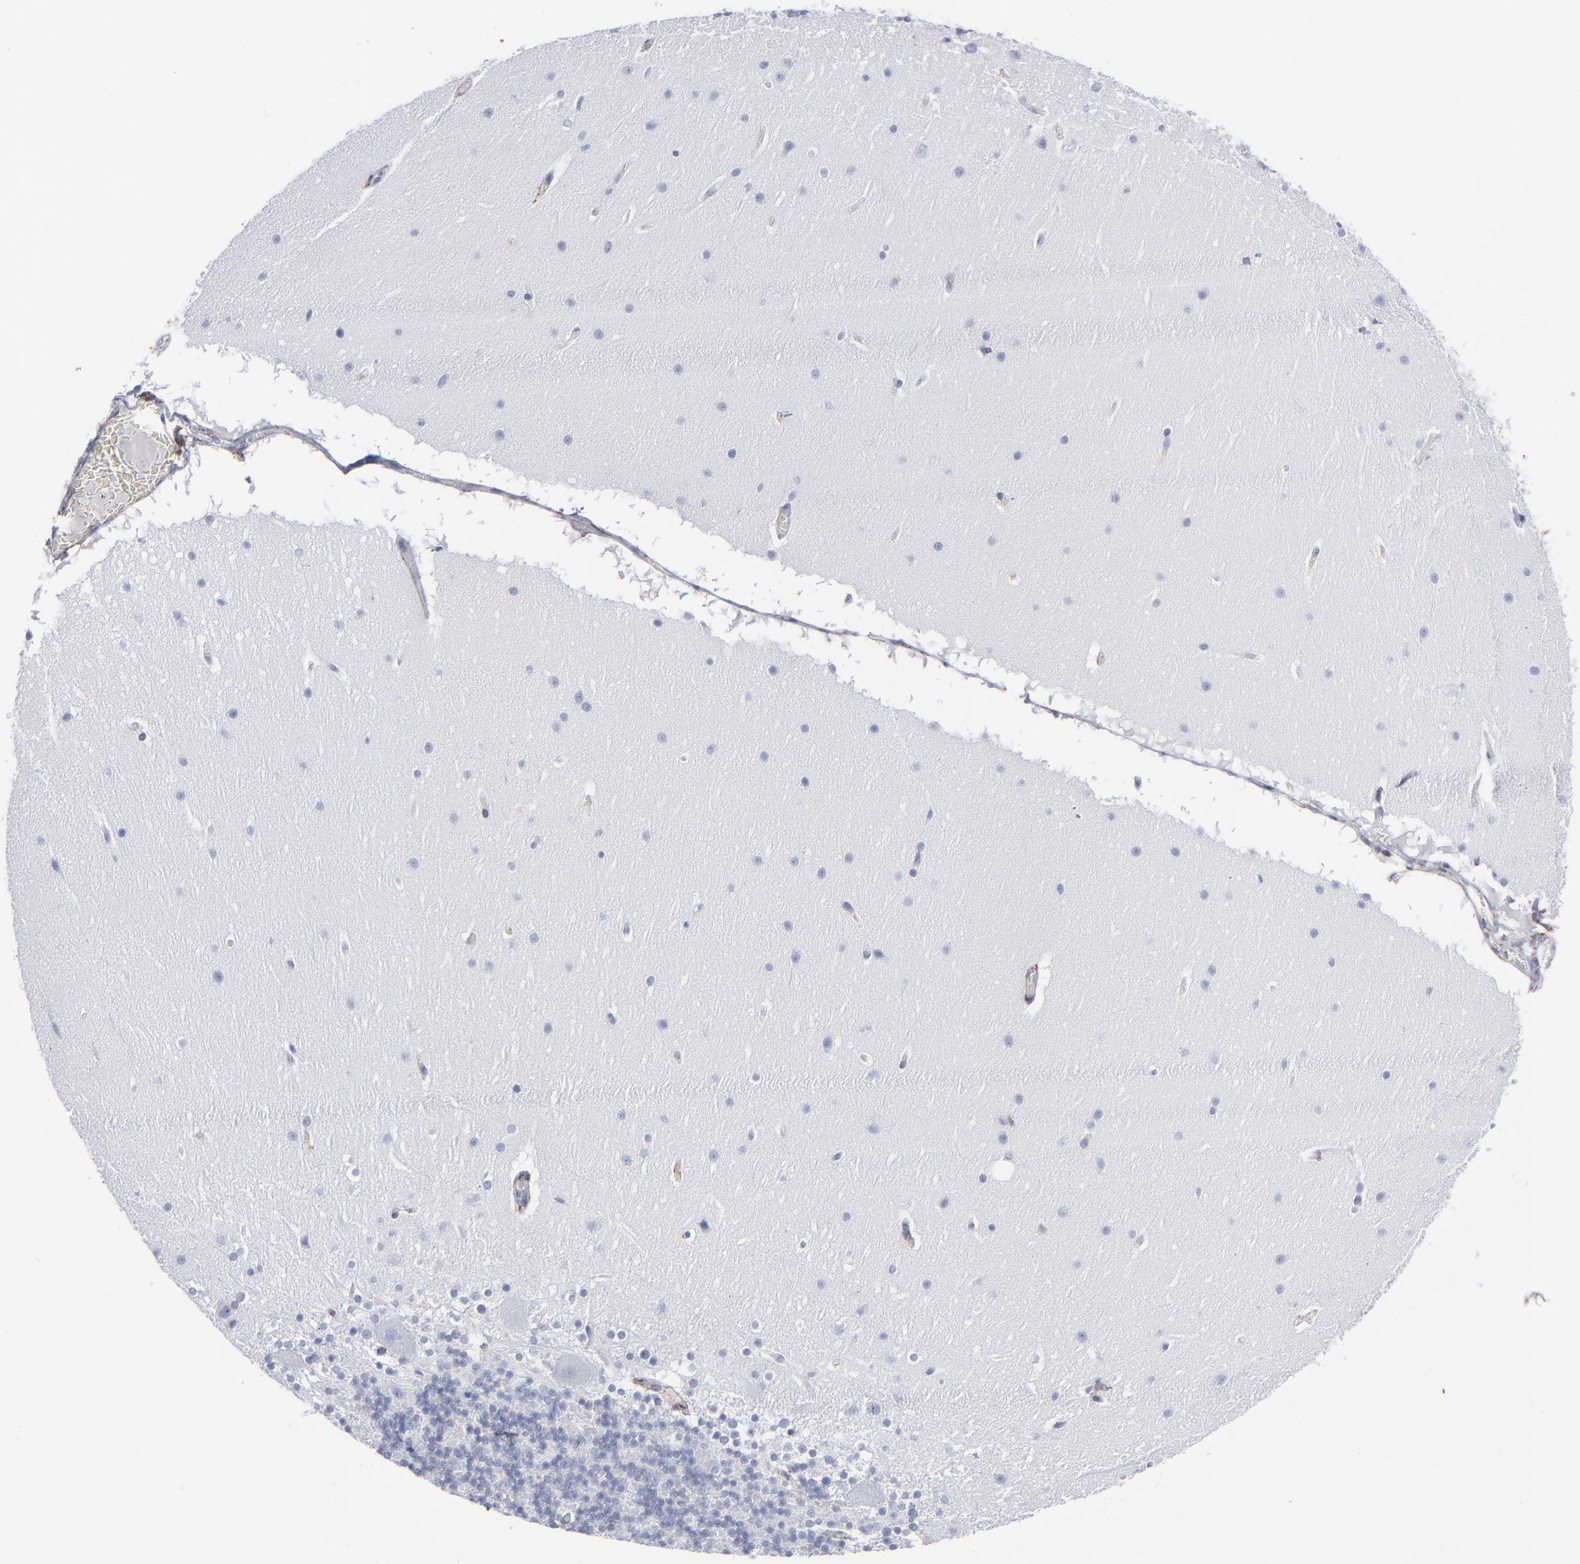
{"staining": {"intensity": "negative", "quantity": "none", "location": "none"}, "tissue": "cerebellum", "cell_type": "Cells in granular layer", "image_type": "normal", "snomed": [{"axis": "morphology", "description": "Normal tissue, NOS"}, {"axis": "topography", "description": "Cerebellum"}], "caption": "The micrograph demonstrates no staining of cells in granular layer in unremarkable cerebellum. The staining was performed using DAB (3,3'-diaminobenzidine) to visualize the protein expression in brown, while the nuclei were stained in blue with hematoxylin (Magnification: 20x).", "gene": "EMILIN1", "patient": {"sex": "female", "age": 19}}